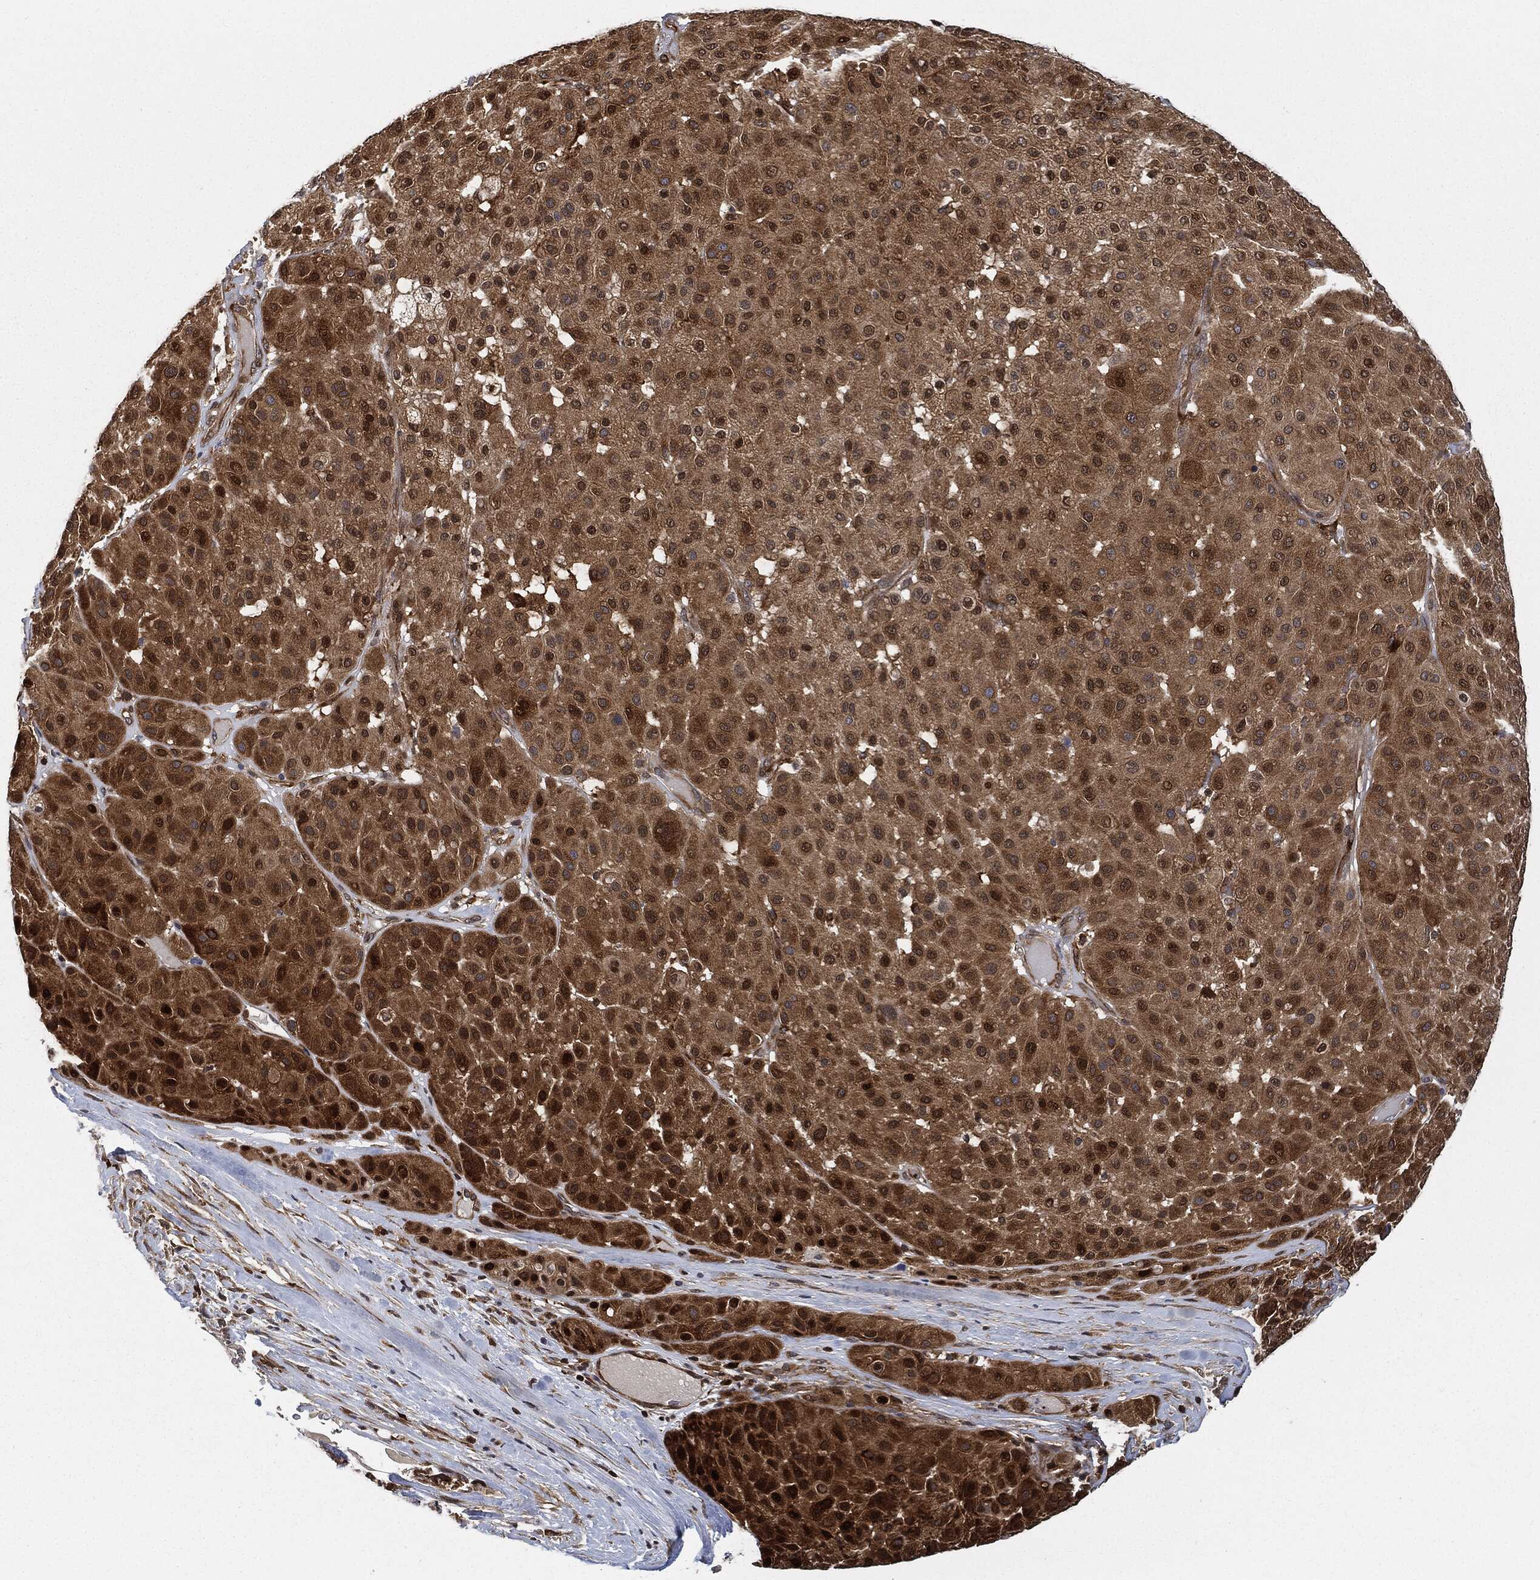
{"staining": {"intensity": "strong", "quantity": "25%-75%", "location": "cytoplasmic/membranous,nuclear"}, "tissue": "melanoma", "cell_type": "Tumor cells", "image_type": "cancer", "snomed": [{"axis": "morphology", "description": "Malignant melanoma, Metastatic site"}, {"axis": "topography", "description": "Smooth muscle"}], "caption": "A brown stain shows strong cytoplasmic/membranous and nuclear expression of a protein in human malignant melanoma (metastatic site) tumor cells.", "gene": "PRDX2", "patient": {"sex": "male", "age": 41}}